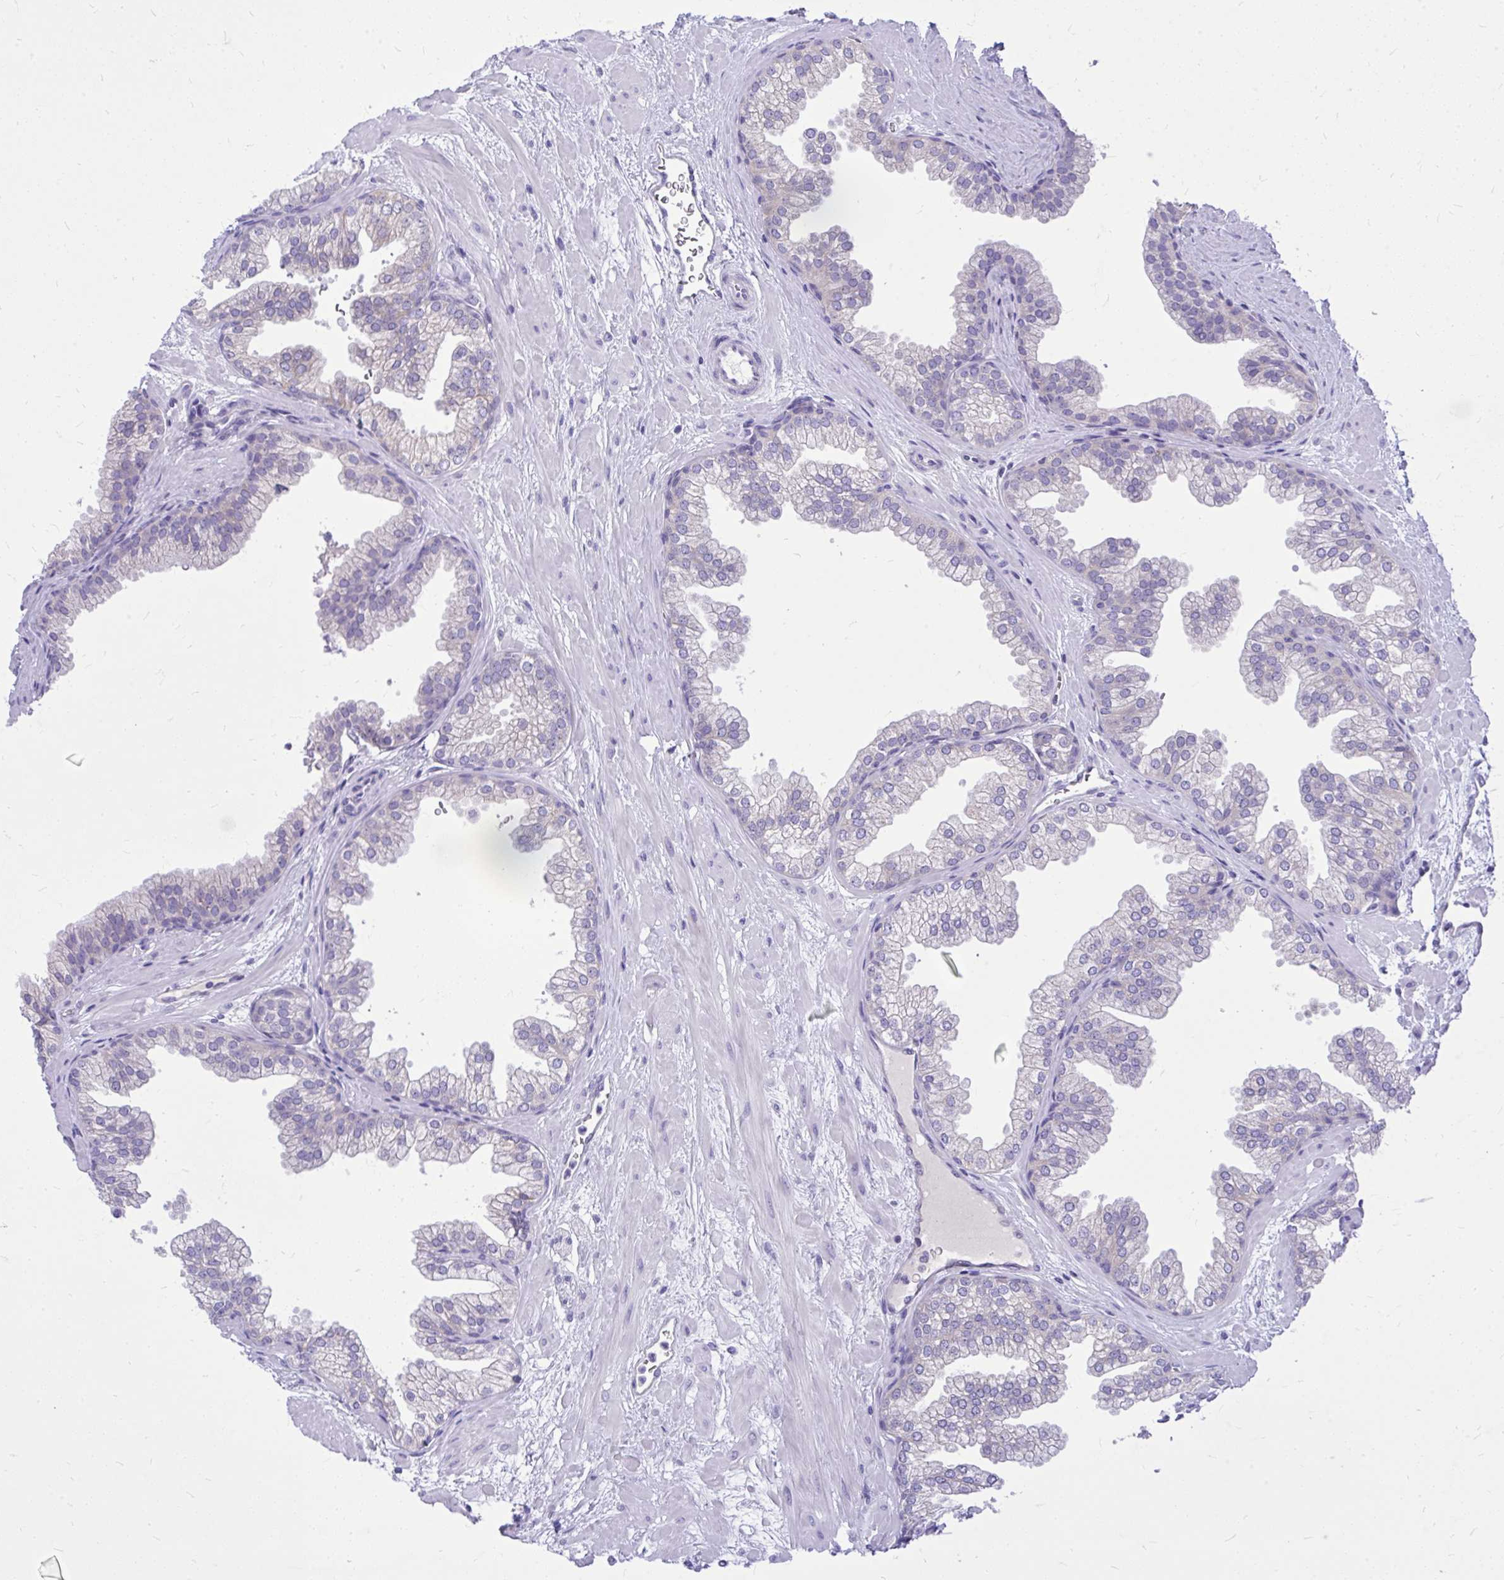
{"staining": {"intensity": "weak", "quantity": "25%-75%", "location": "cytoplasmic/membranous"}, "tissue": "prostate", "cell_type": "Glandular cells", "image_type": "normal", "snomed": [{"axis": "morphology", "description": "Normal tissue, NOS"}, {"axis": "topography", "description": "Prostate"}], "caption": "DAB (3,3'-diaminobenzidine) immunohistochemical staining of normal human prostate reveals weak cytoplasmic/membranous protein staining in about 25%-75% of glandular cells.", "gene": "NNMT", "patient": {"sex": "male", "age": 37}}